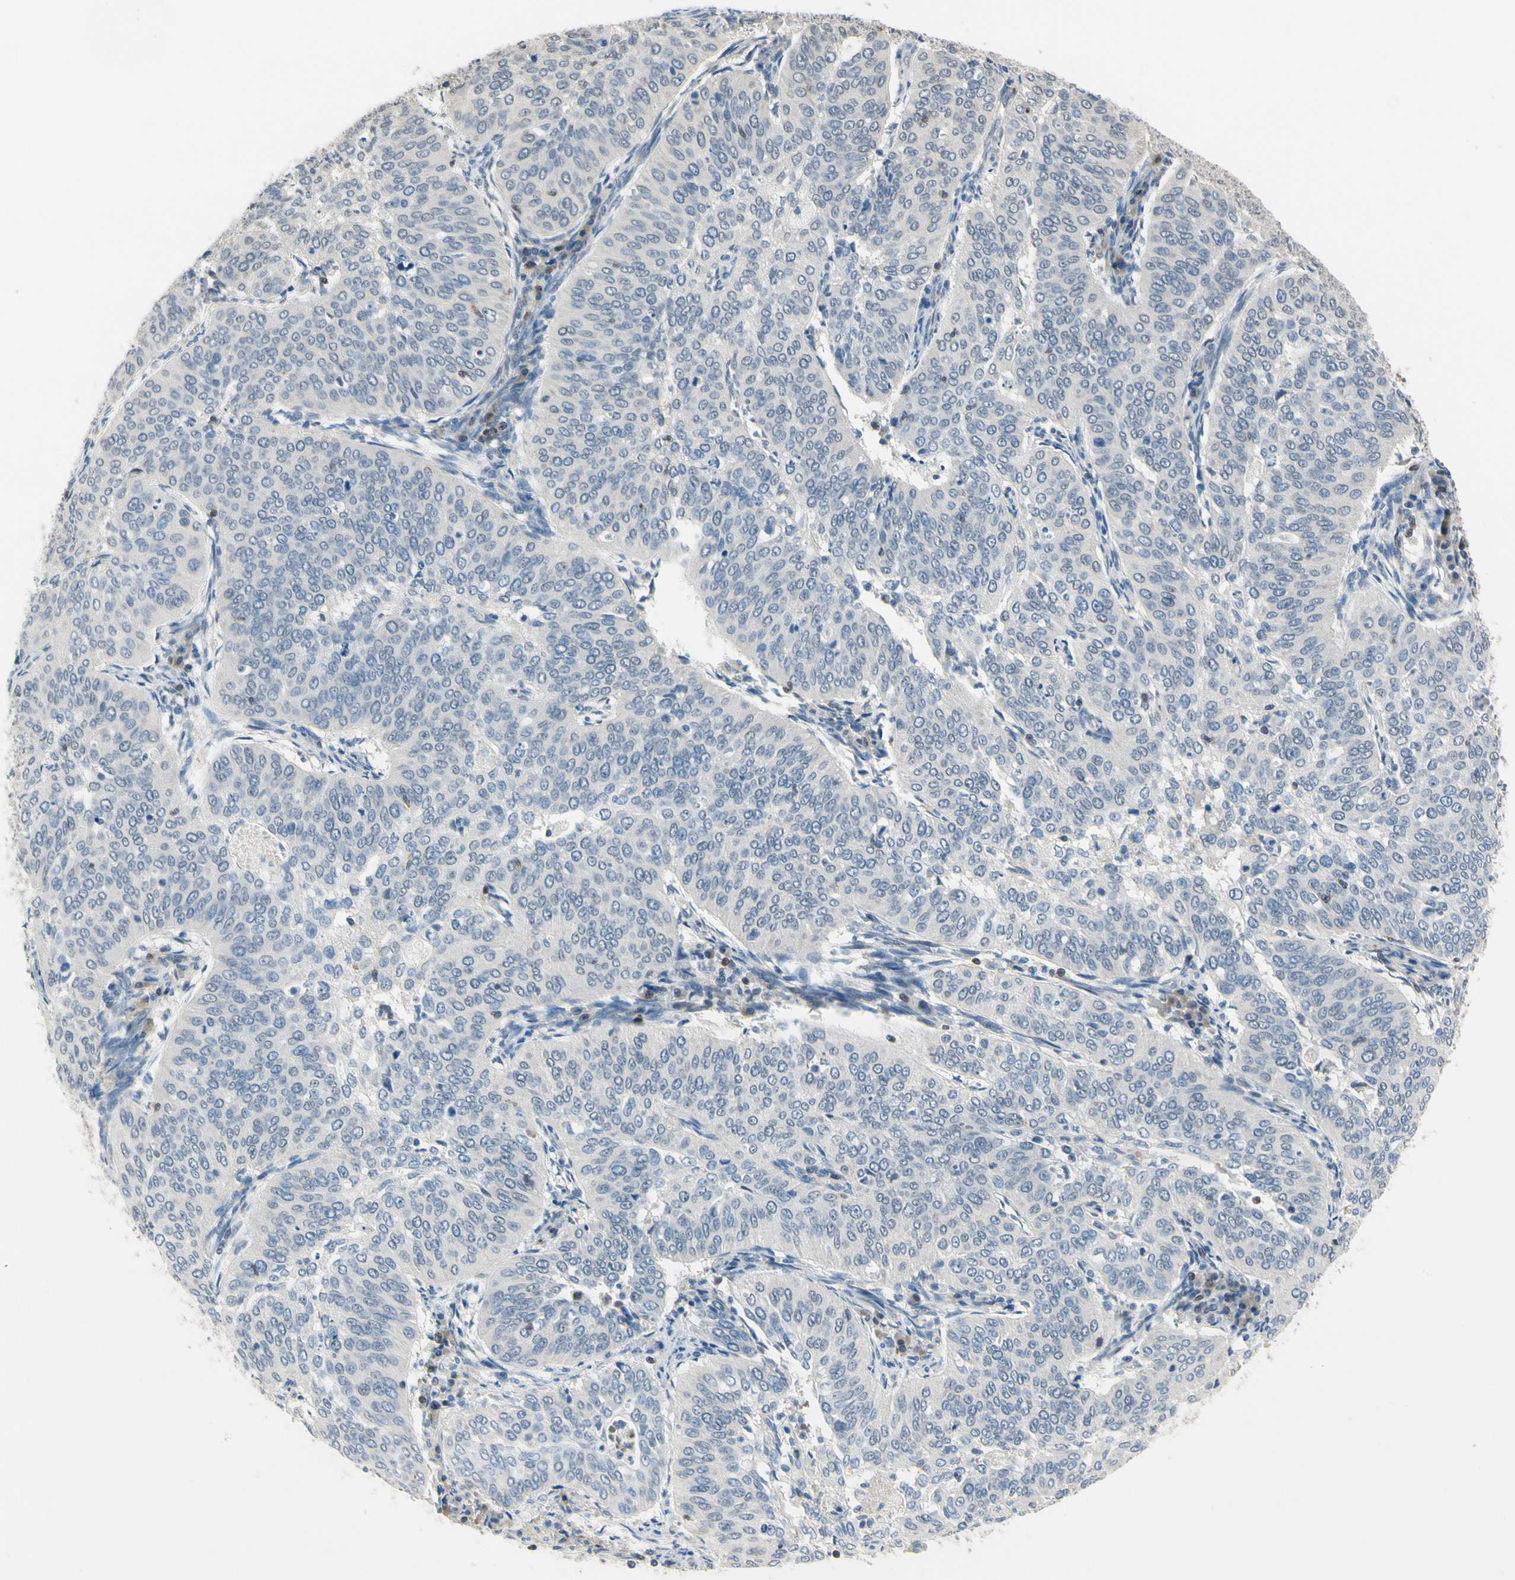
{"staining": {"intensity": "negative", "quantity": "none", "location": "none"}, "tissue": "cervical cancer", "cell_type": "Tumor cells", "image_type": "cancer", "snomed": [{"axis": "morphology", "description": "Normal tissue, NOS"}, {"axis": "morphology", "description": "Squamous cell carcinoma, NOS"}, {"axis": "topography", "description": "Cervix"}], "caption": "The immunohistochemistry (IHC) image has no significant positivity in tumor cells of cervical squamous cell carcinoma tissue.", "gene": "NFATC2", "patient": {"sex": "female", "age": 39}}